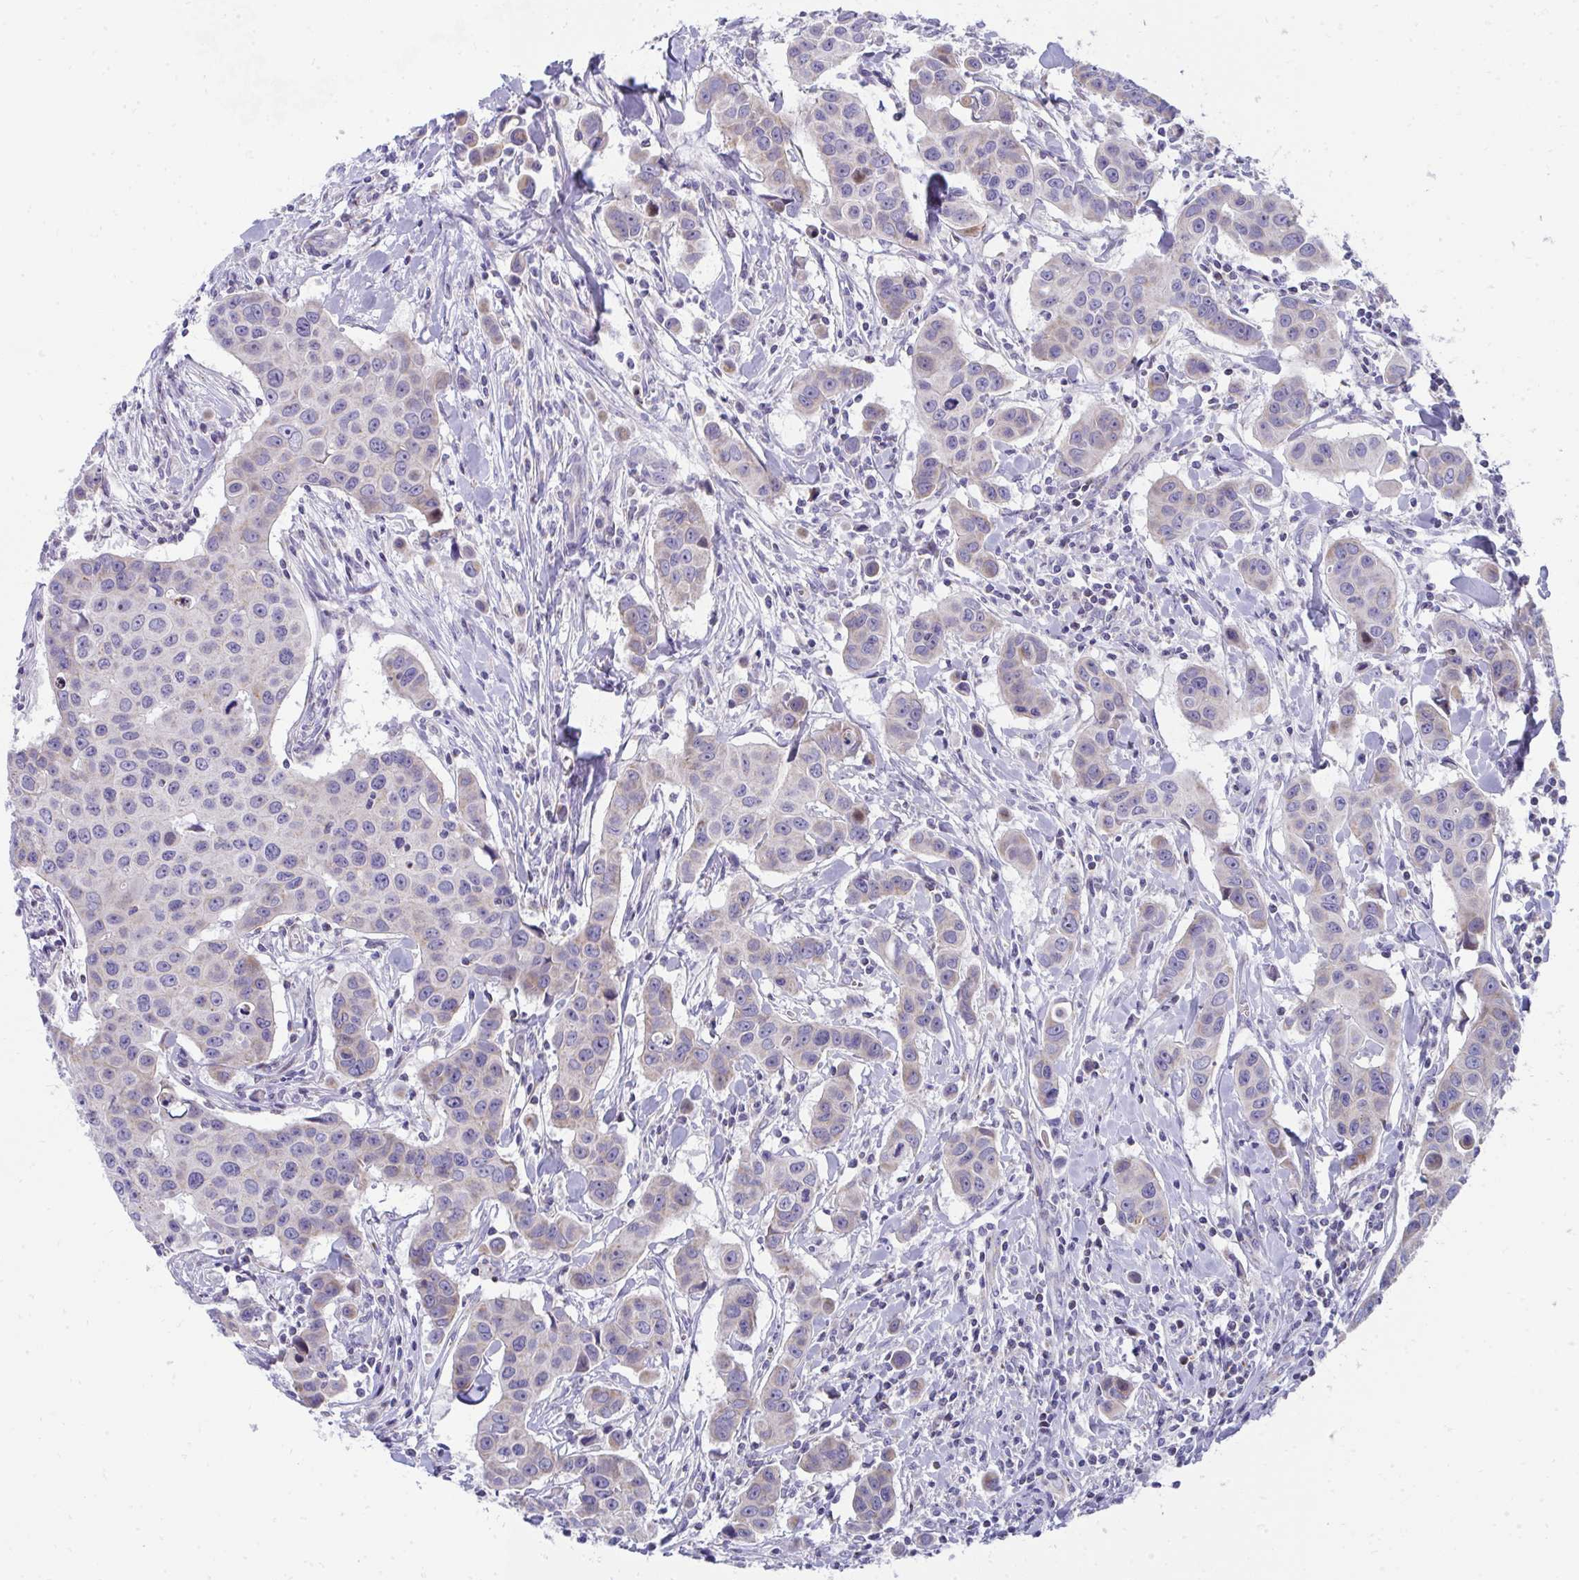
{"staining": {"intensity": "weak", "quantity": "<25%", "location": "cytoplasmic/membranous"}, "tissue": "breast cancer", "cell_type": "Tumor cells", "image_type": "cancer", "snomed": [{"axis": "morphology", "description": "Duct carcinoma"}, {"axis": "topography", "description": "Breast"}], "caption": "DAB (3,3'-diaminobenzidine) immunohistochemical staining of breast cancer (infiltrating ductal carcinoma) shows no significant staining in tumor cells.", "gene": "IL37", "patient": {"sex": "female", "age": 24}}